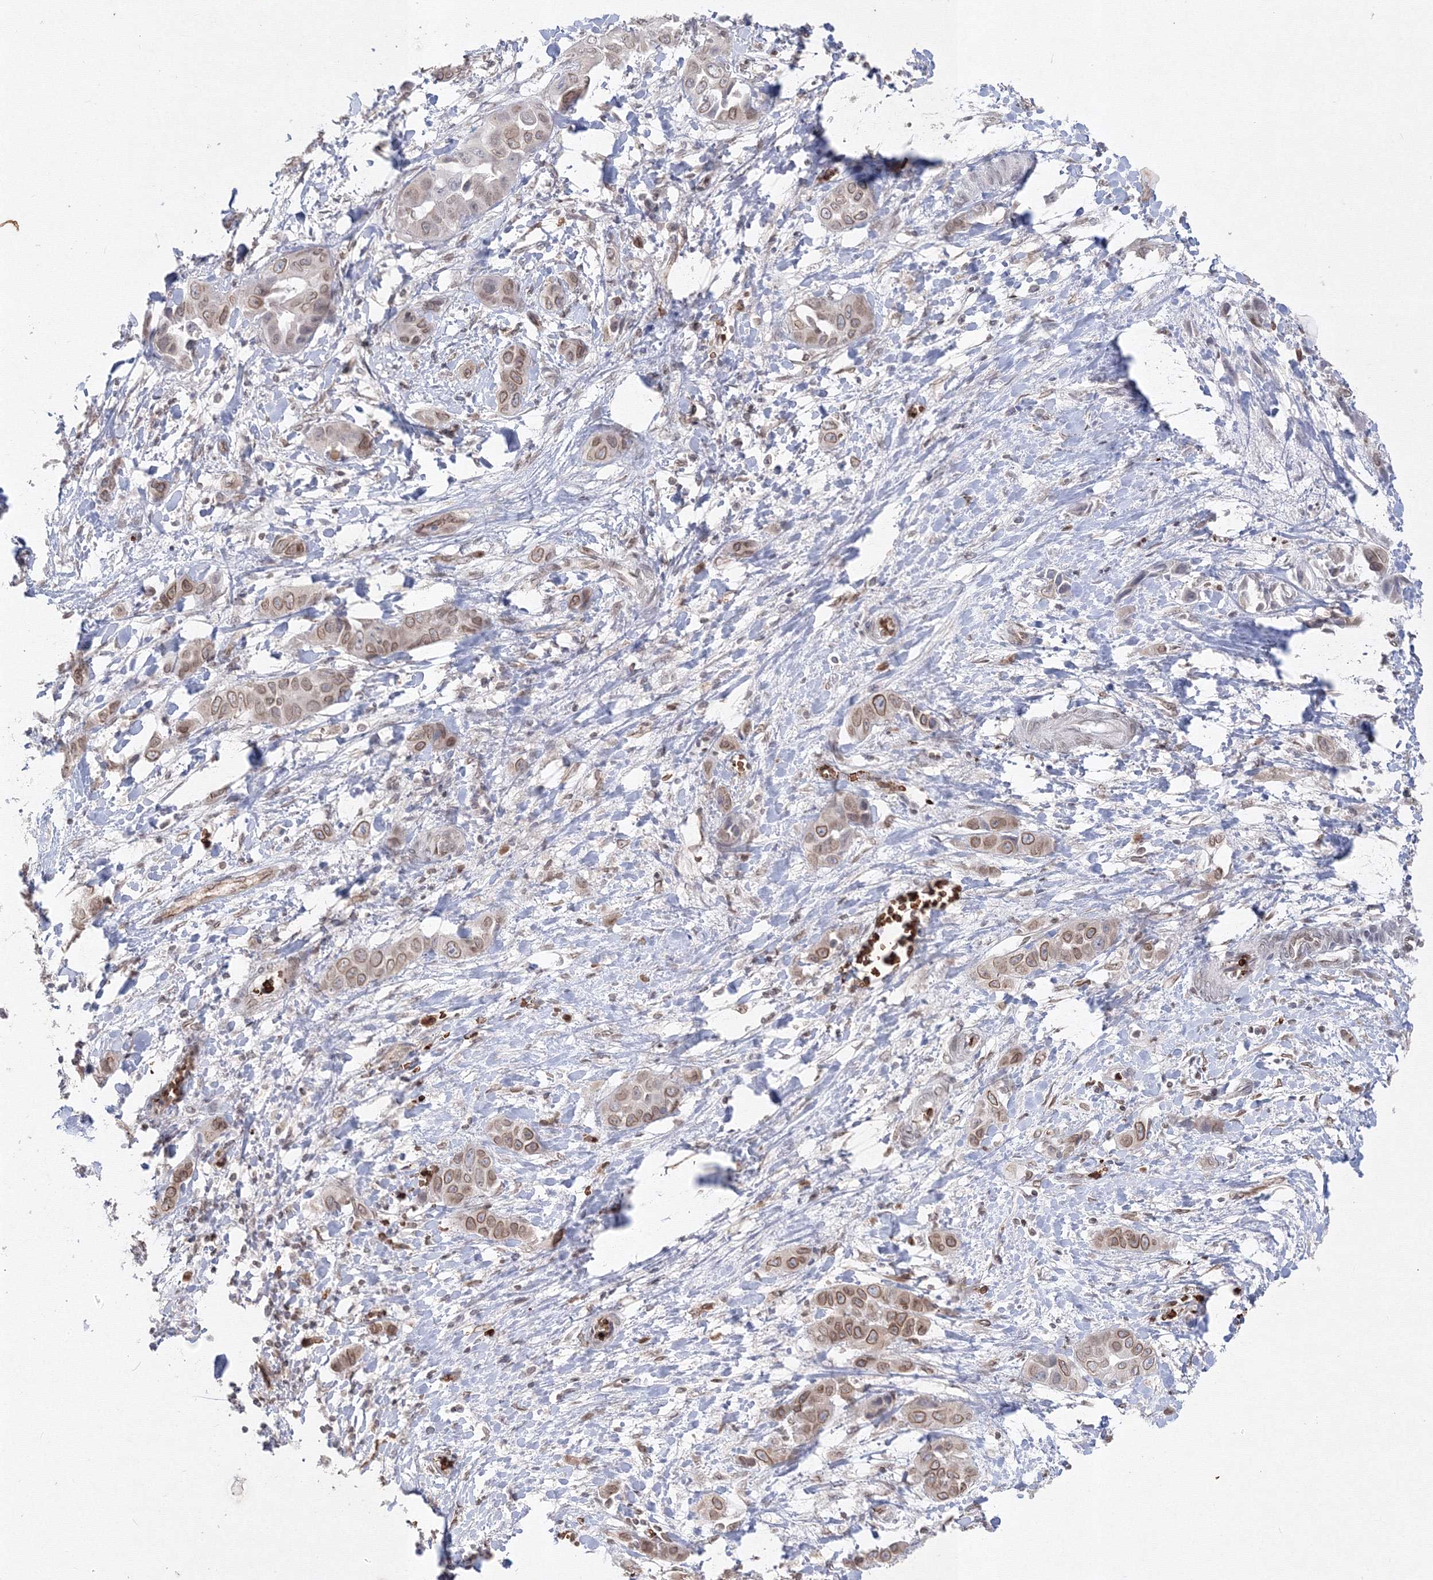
{"staining": {"intensity": "weak", "quantity": ">75%", "location": "cytoplasmic/membranous,nuclear"}, "tissue": "liver cancer", "cell_type": "Tumor cells", "image_type": "cancer", "snomed": [{"axis": "morphology", "description": "Cholangiocarcinoma"}, {"axis": "topography", "description": "Liver"}], "caption": "Liver cancer (cholangiocarcinoma) stained for a protein exhibits weak cytoplasmic/membranous and nuclear positivity in tumor cells.", "gene": "DNAJB2", "patient": {"sex": "female", "age": 52}}